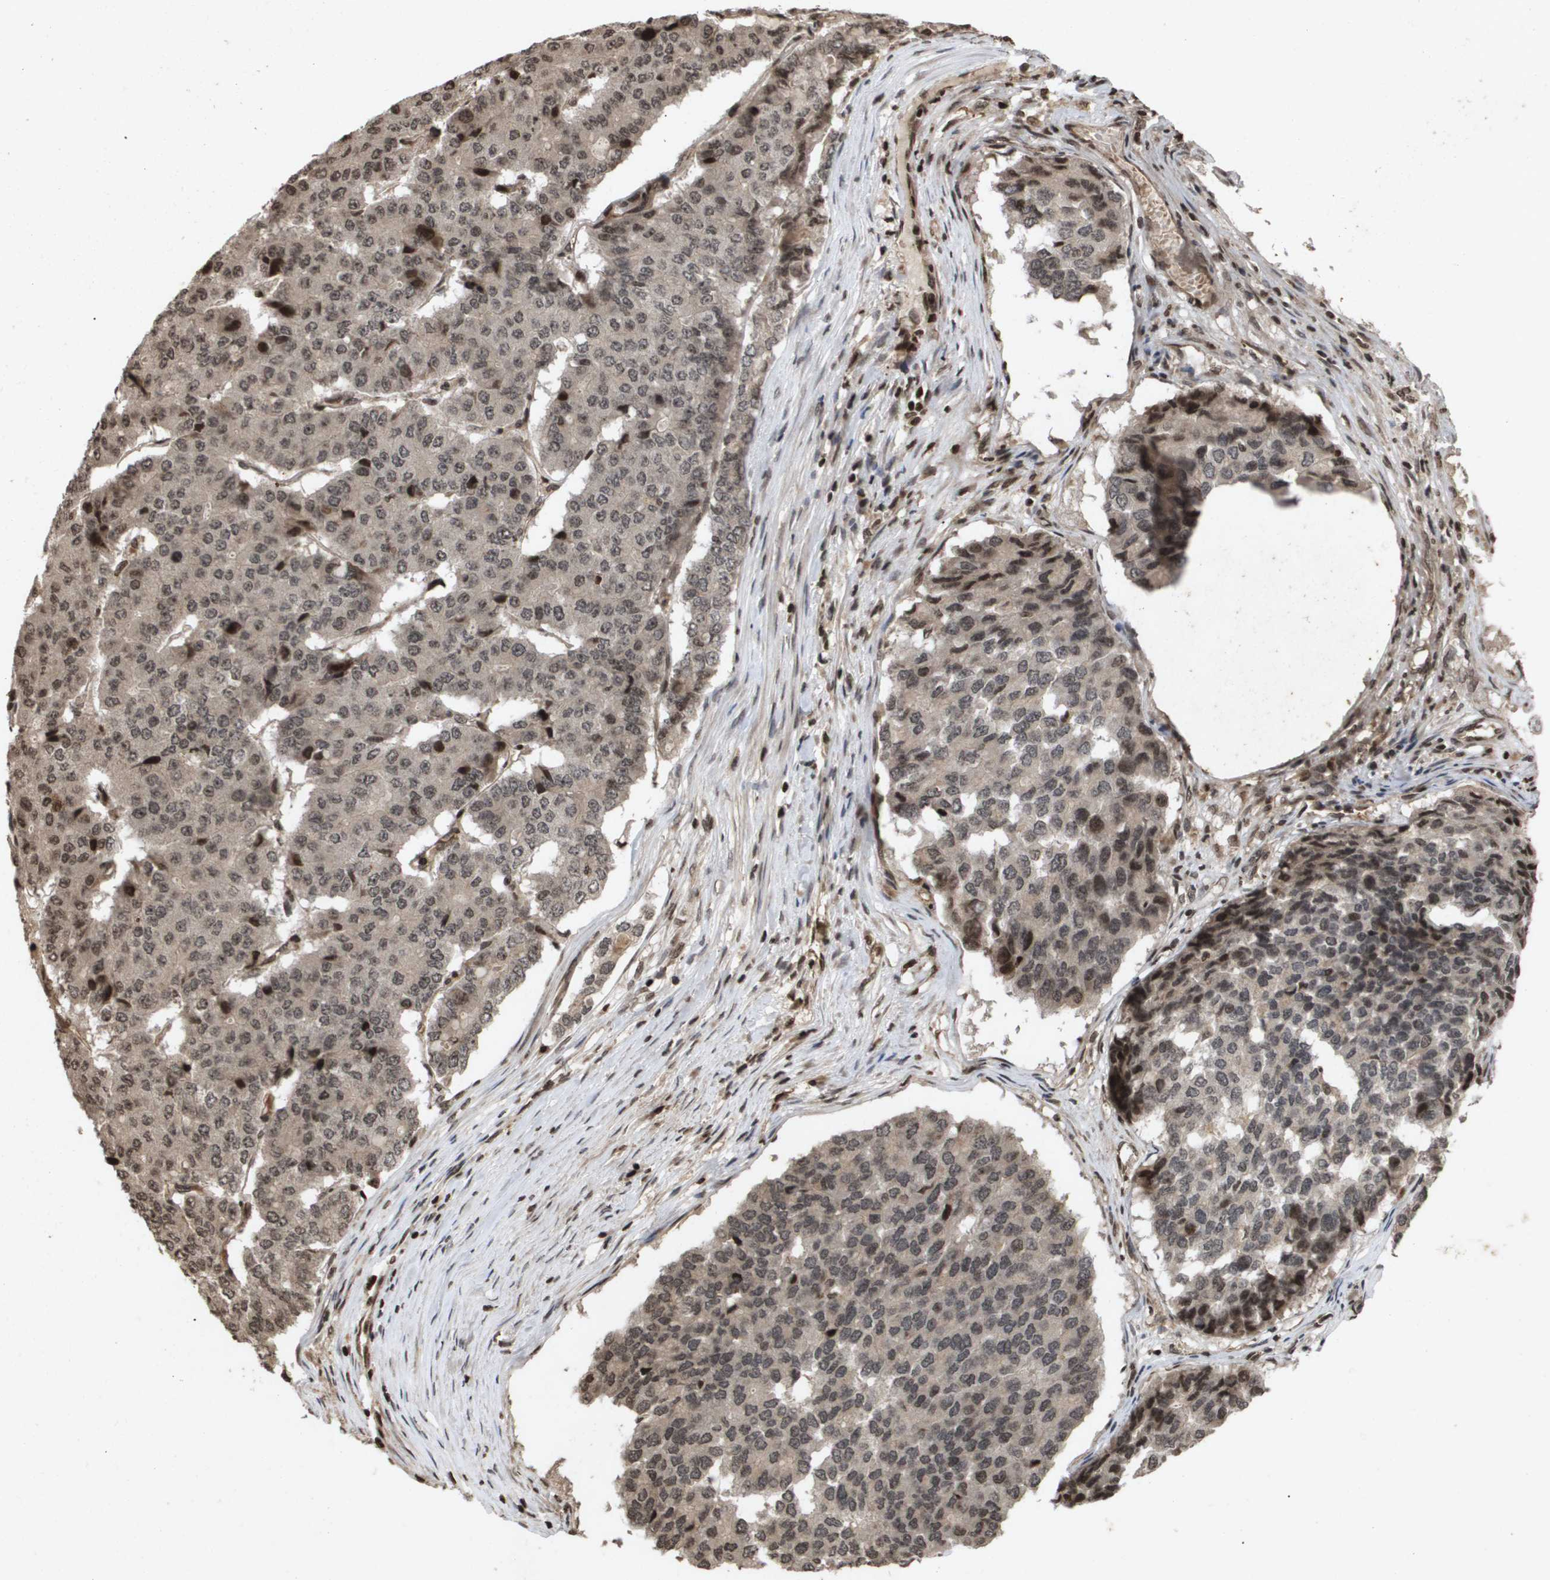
{"staining": {"intensity": "weak", "quantity": ">75%", "location": "cytoplasmic/membranous"}, "tissue": "pancreatic cancer", "cell_type": "Tumor cells", "image_type": "cancer", "snomed": [{"axis": "morphology", "description": "Adenocarcinoma, NOS"}, {"axis": "topography", "description": "Pancreas"}], "caption": "Protein staining demonstrates weak cytoplasmic/membranous staining in approximately >75% of tumor cells in pancreatic adenocarcinoma.", "gene": "HSPA6", "patient": {"sex": "male", "age": 50}}